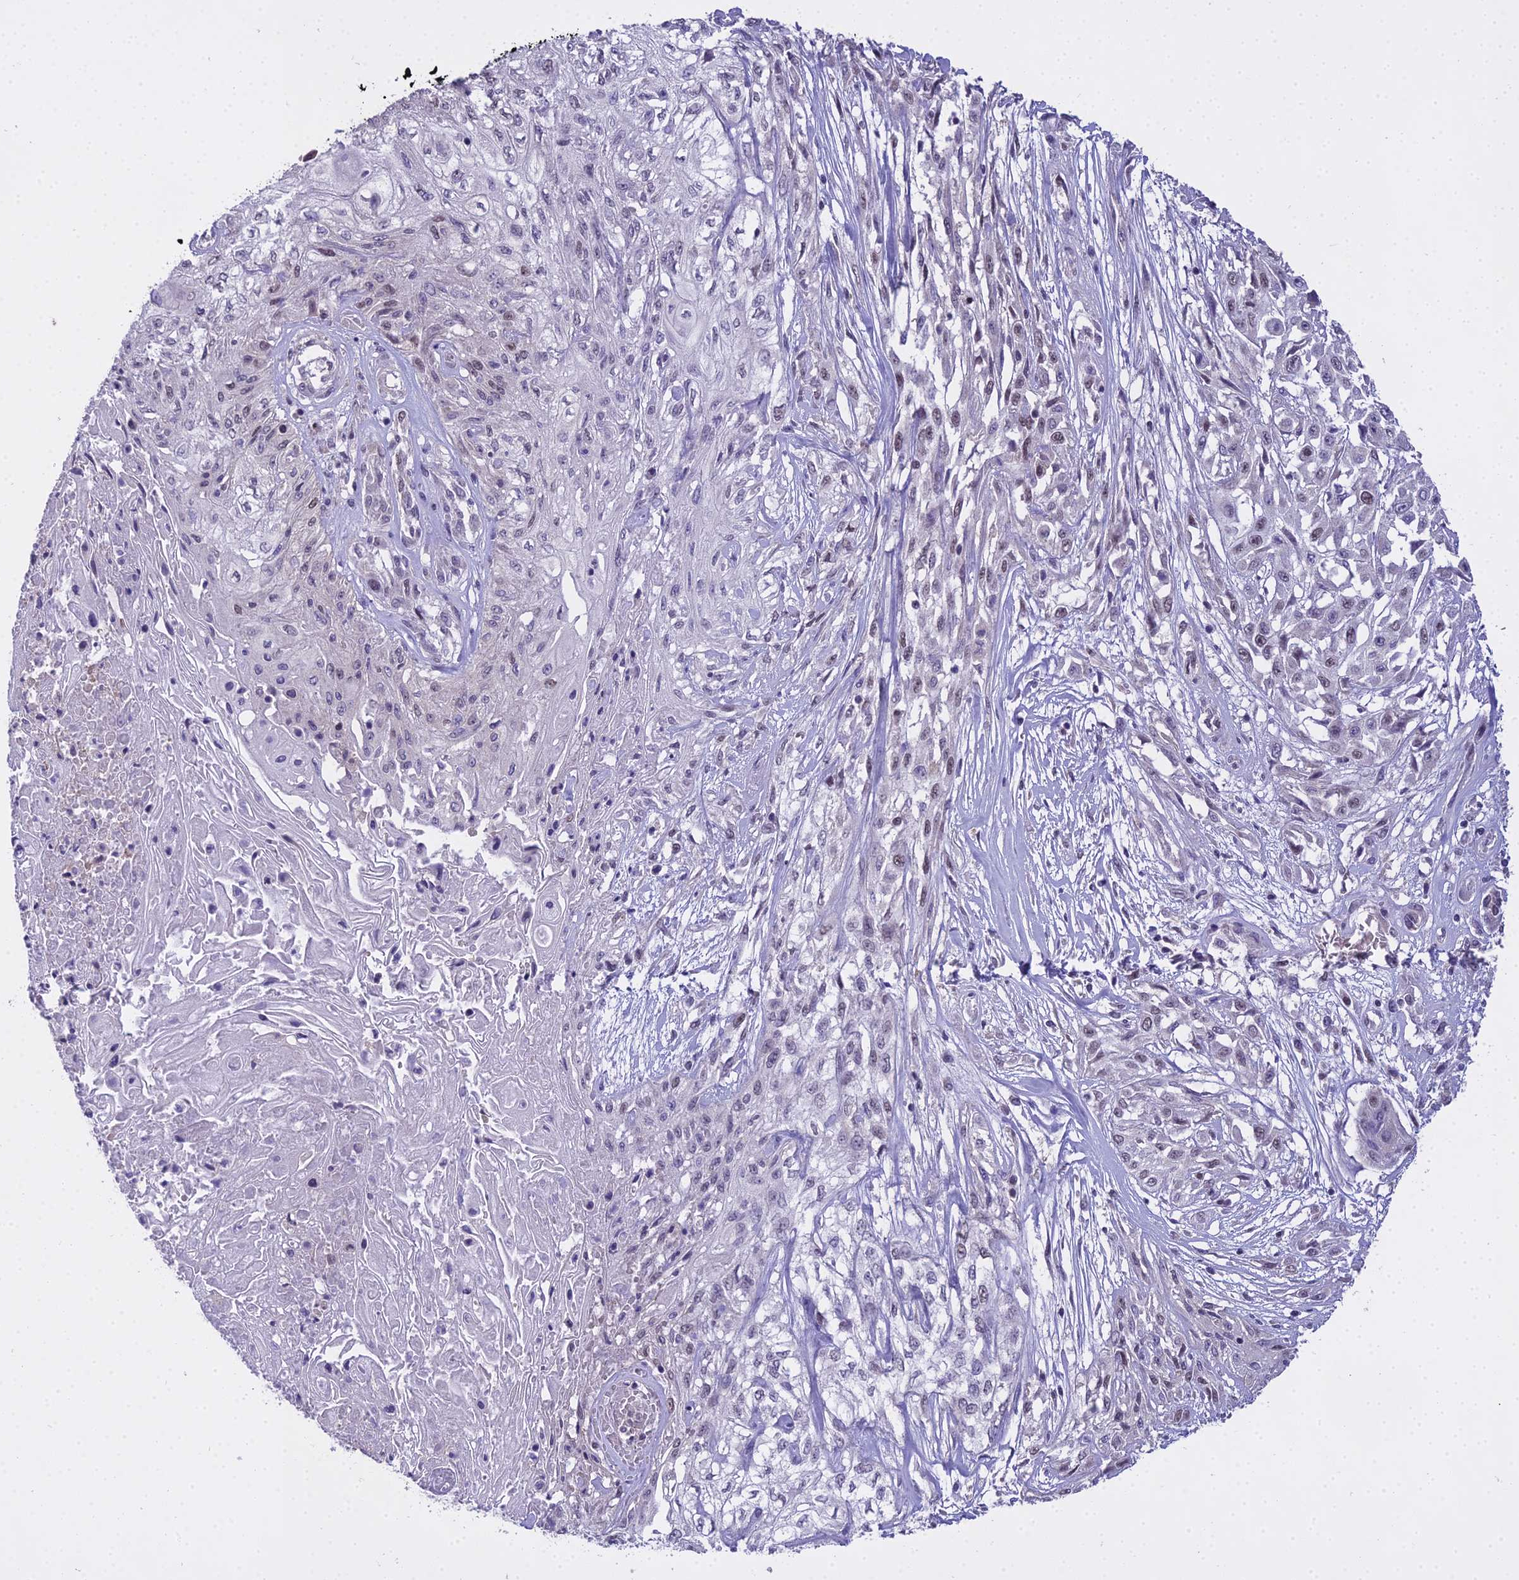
{"staining": {"intensity": "negative", "quantity": "none", "location": "none"}, "tissue": "skin cancer", "cell_type": "Tumor cells", "image_type": "cancer", "snomed": [{"axis": "morphology", "description": "Squamous cell carcinoma, NOS"}, {"axis": "morphology", "description": "Squamous cell carcinoma, metastatic, NOS"}, {"axis": "topography", "description": "Skin"}, {"axis": "topography", "description": "Lymph node"}], "caption": "Protein analysis of skin metastatic squamous cell carcinoma exhibits no significant staining in tumor cells.", "gene": "MAT2A", "patient": {"sex": "male", "age": 75}}